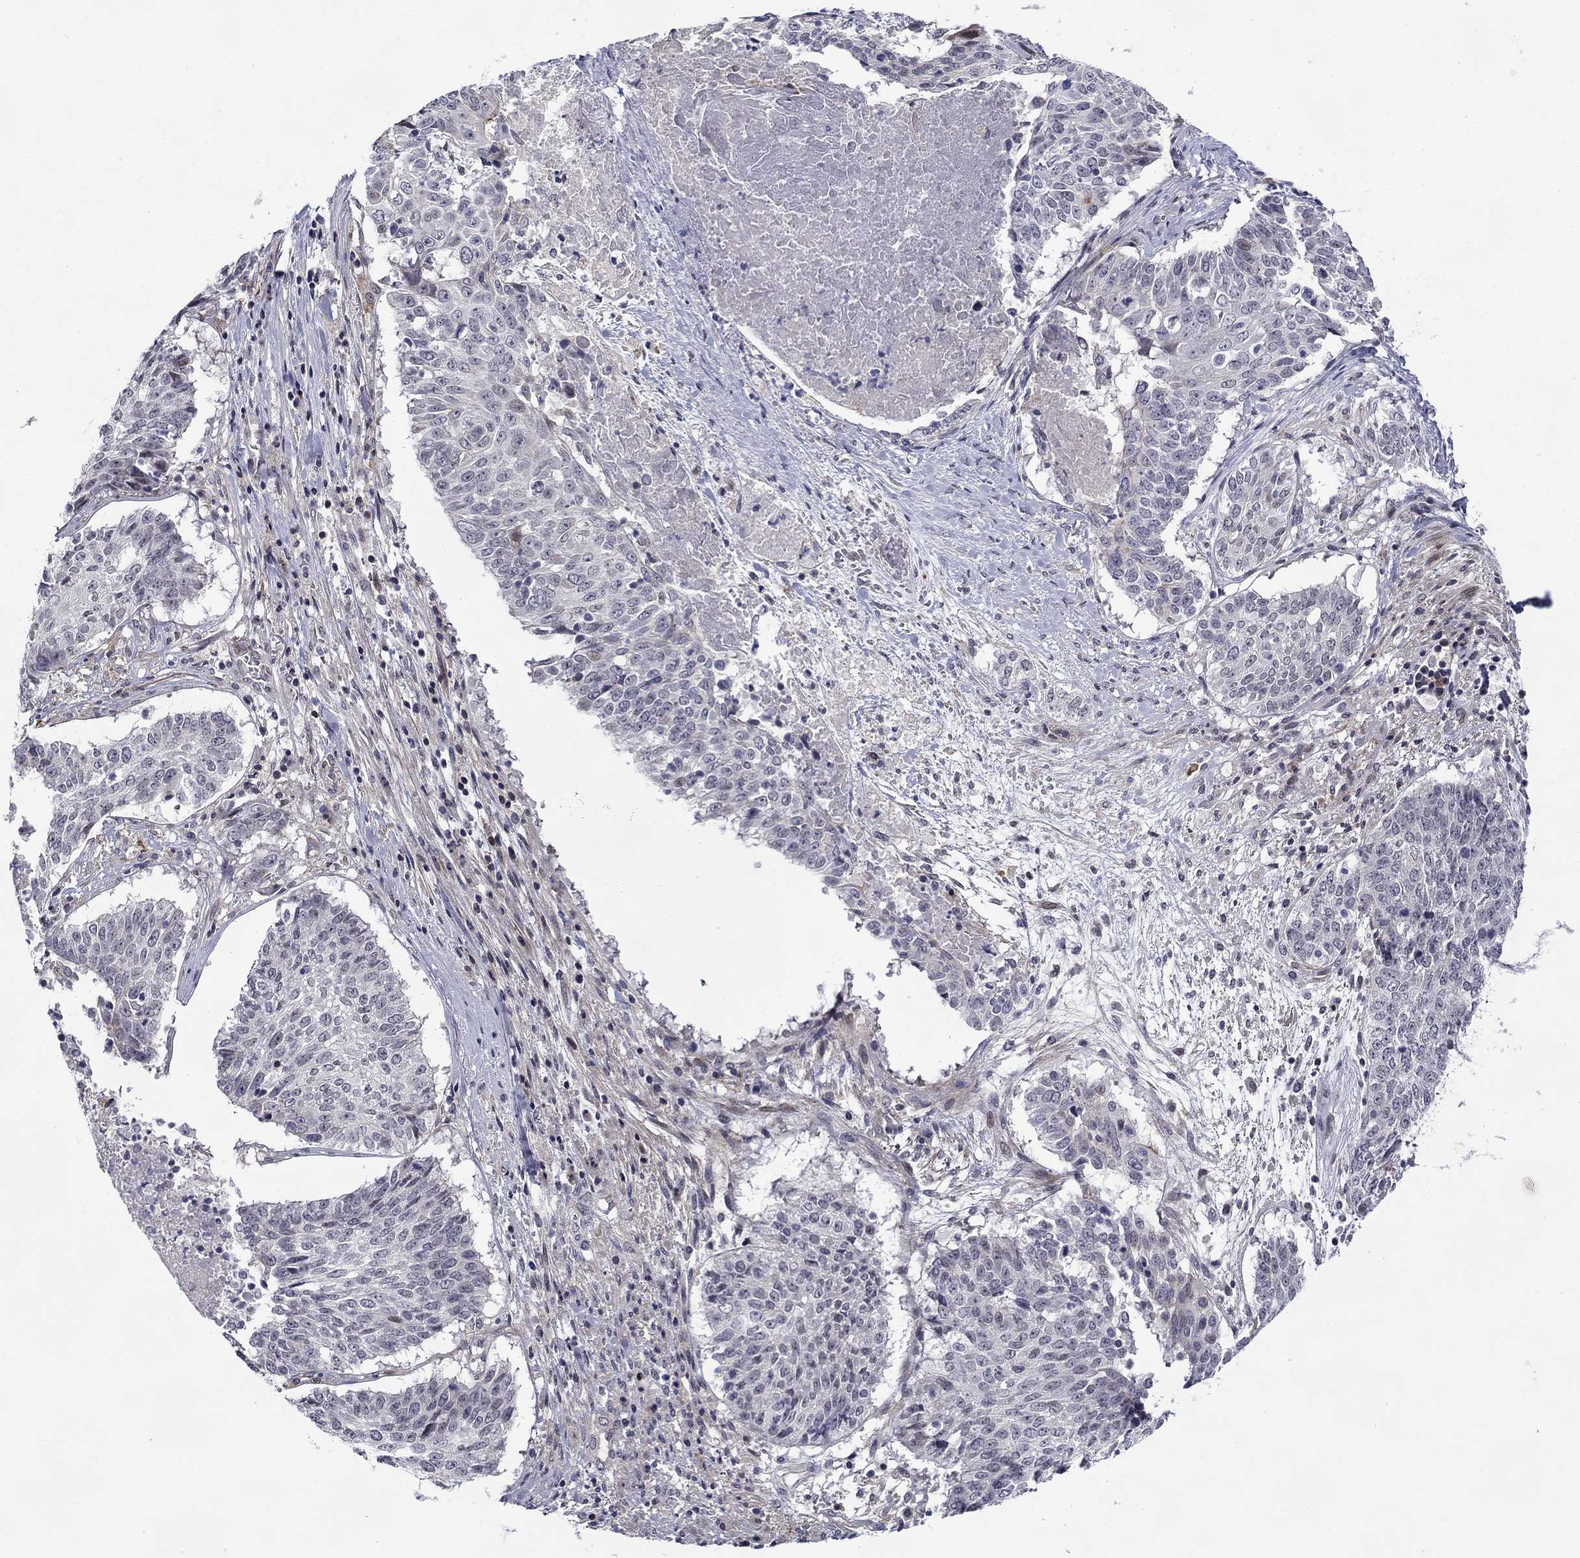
{"staining": {"intensity": "negative", "quantity": "none", "location": "none"}, "tissue": "lung cancer", "cell_type": "Tumor cells", "image_type": "cancer", "snomed": [{"axis": "morphology", "description": "Squamous cell carcinoma, NOS"}, {"axis": "topography", "description": "Lung"}], "caption": "Immunohistochemistry histopathology image of human lung cancer stained for a protein (brown), which demonstrates no positivity in tumor cells.", "gene": "B3GAT1", "patient": {"sex": "male", "age": 64}}